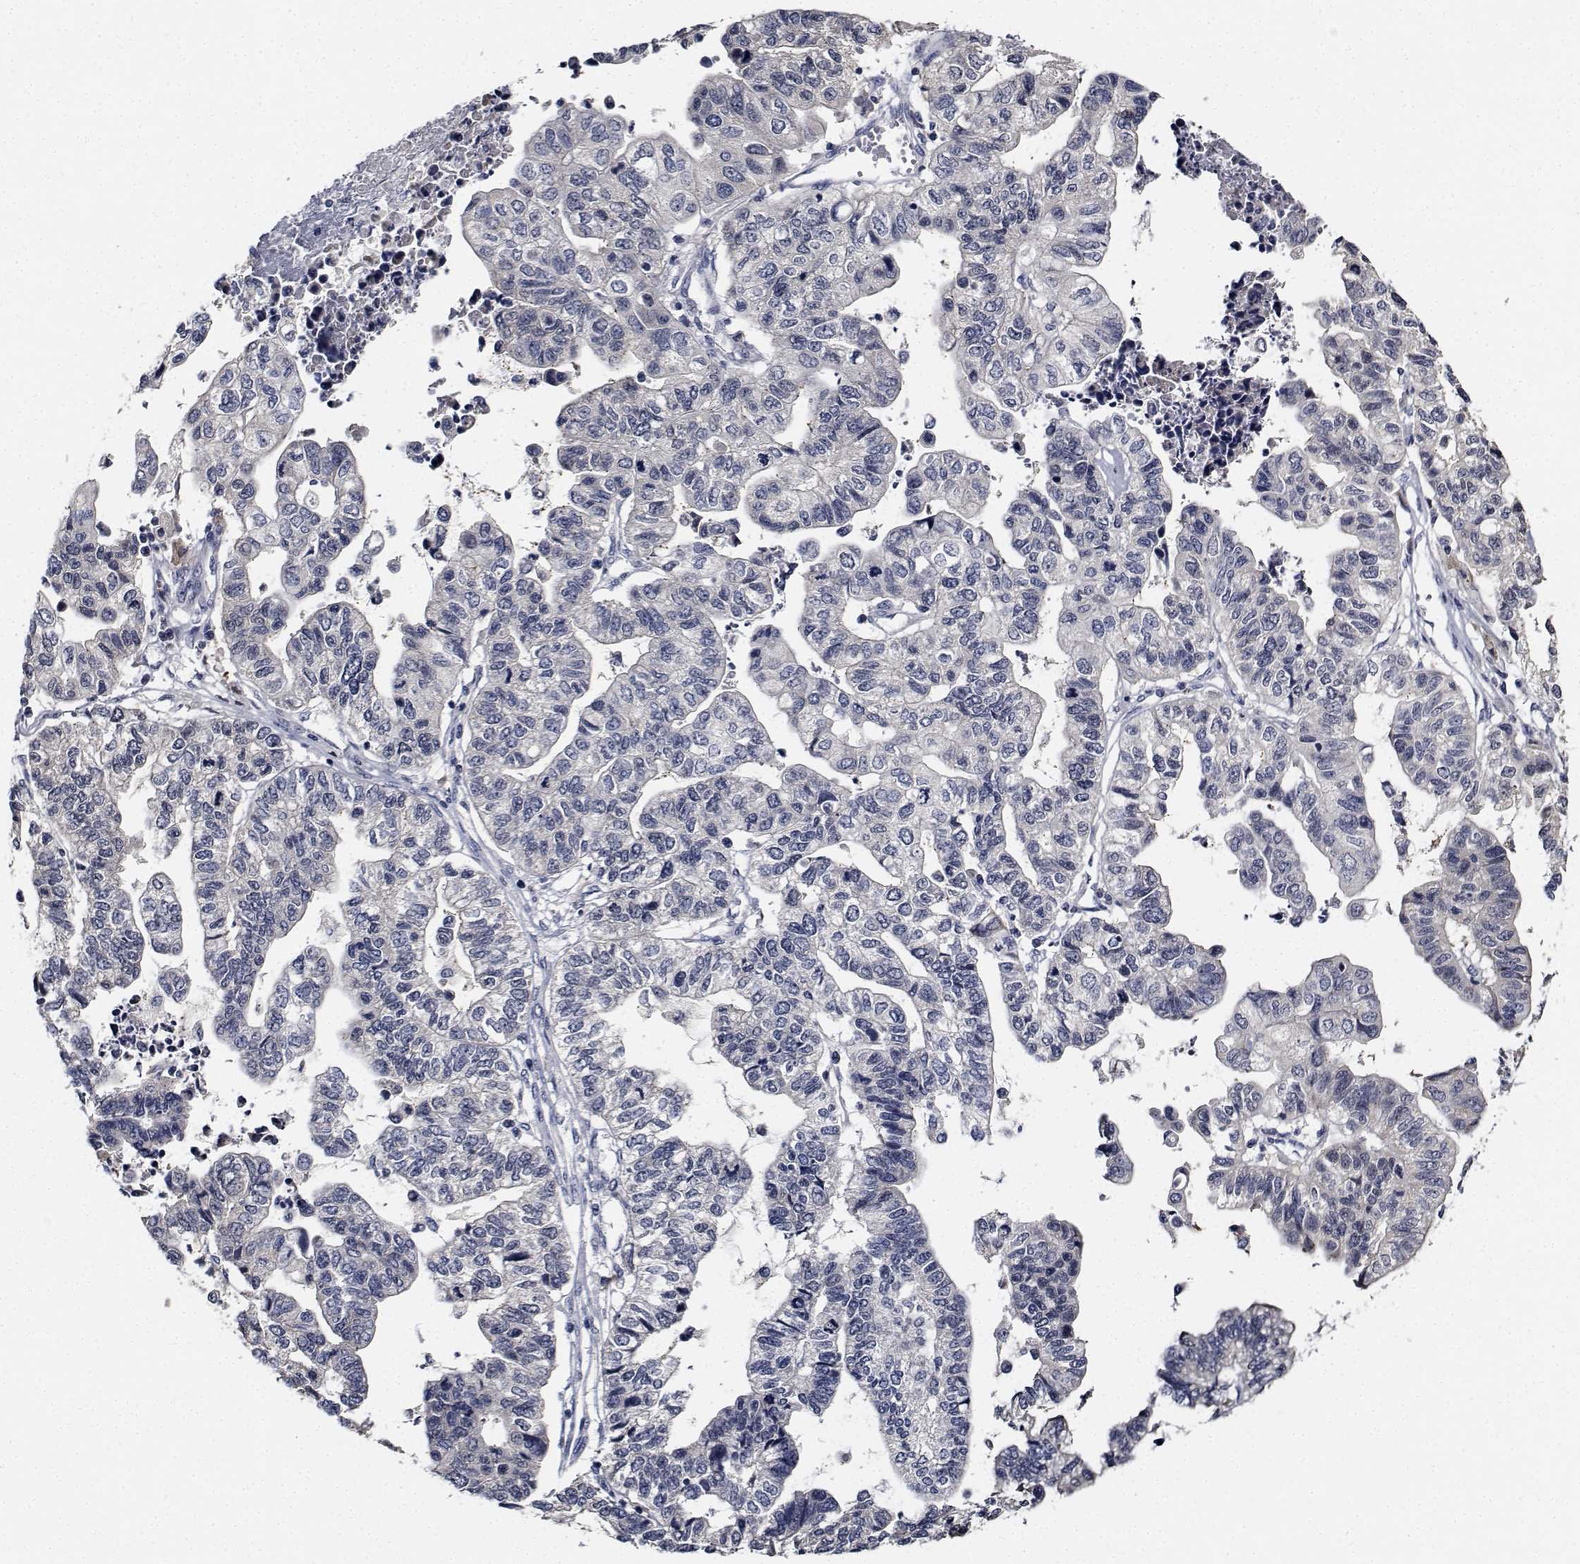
{"staining": {"intensity": "negative", "quantity": "none", "location": "none"}, "tissue": "stomach cancer", "cell_type": "Tumor cells", "image_type": "cancer", "snomed": [{"axis": "morphology", "description": "Adenocarcinoma, NOS"}, {"axis": "topography", "description": "Stomach, upper"}], "caption": "An immunohistochemistry histopathology image of stomach cancer (adenocarcinoma) is shown. There is no staining in tumor cells of stomach cancer (adenocarcinoma). (Brightfield microscopy of DAB immunohistochemistry (IHC) at high magnification).", "gene": "NVL", "patient": {"sex": "female", "age": 67}}